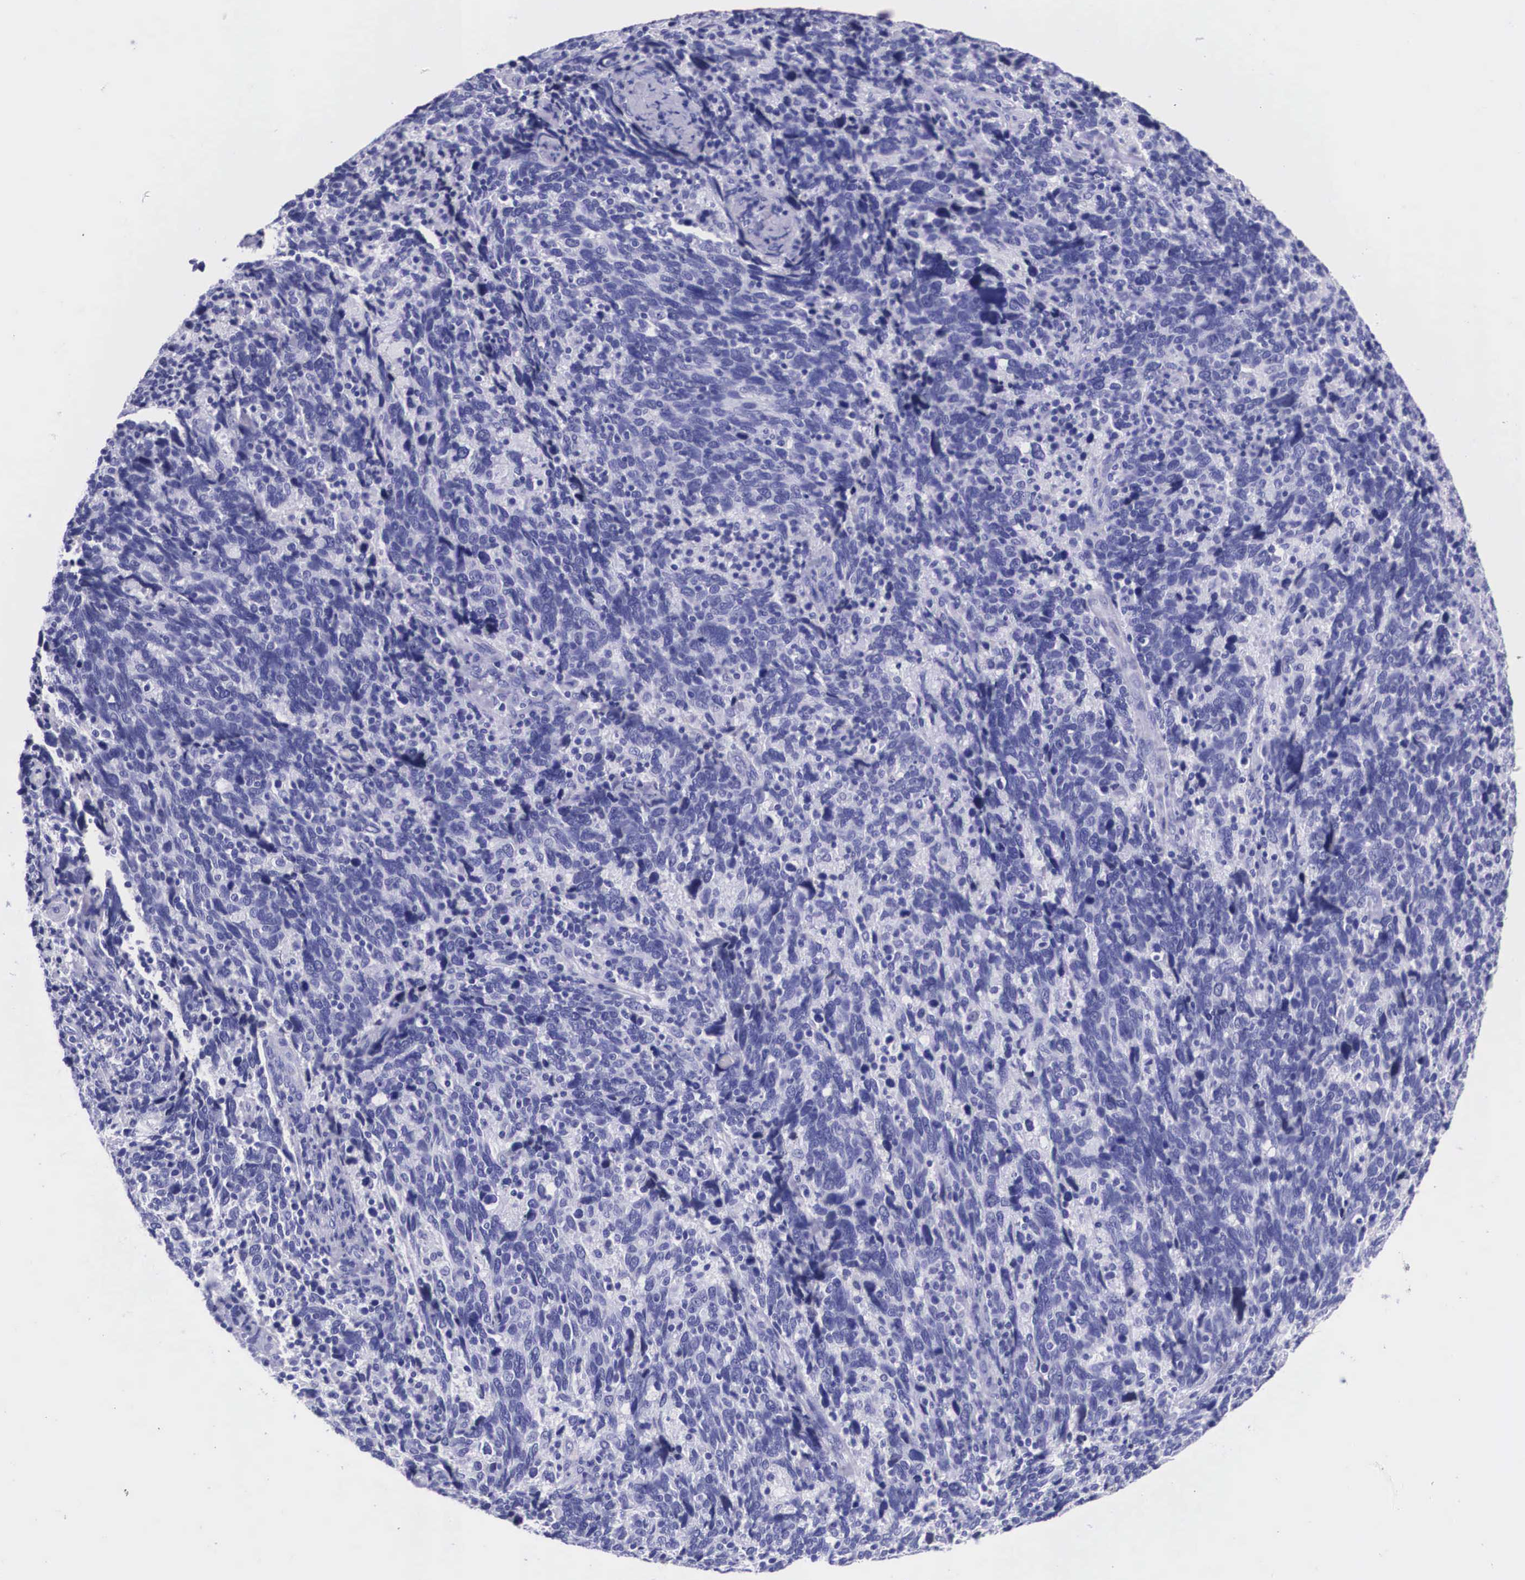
{"staining": {"intensity": "negative", "quantity": "none", "location": "none"}, "tissue": "cervical cancer", "cell_type": "Tumor cells", "image_type": "cancer", "snomed": [{"axis": "morphology", "description": "Squamous cell carcinoma, NOS"}, {"axis": "topography", "description": "Cervix"}], "caption": "An image of squamous cell carcinoma (cervical) stained for a protein reveals no brown staining in tumor cells.", "gene": "PLG", "patient": {"sex": "female", "age": 41}}